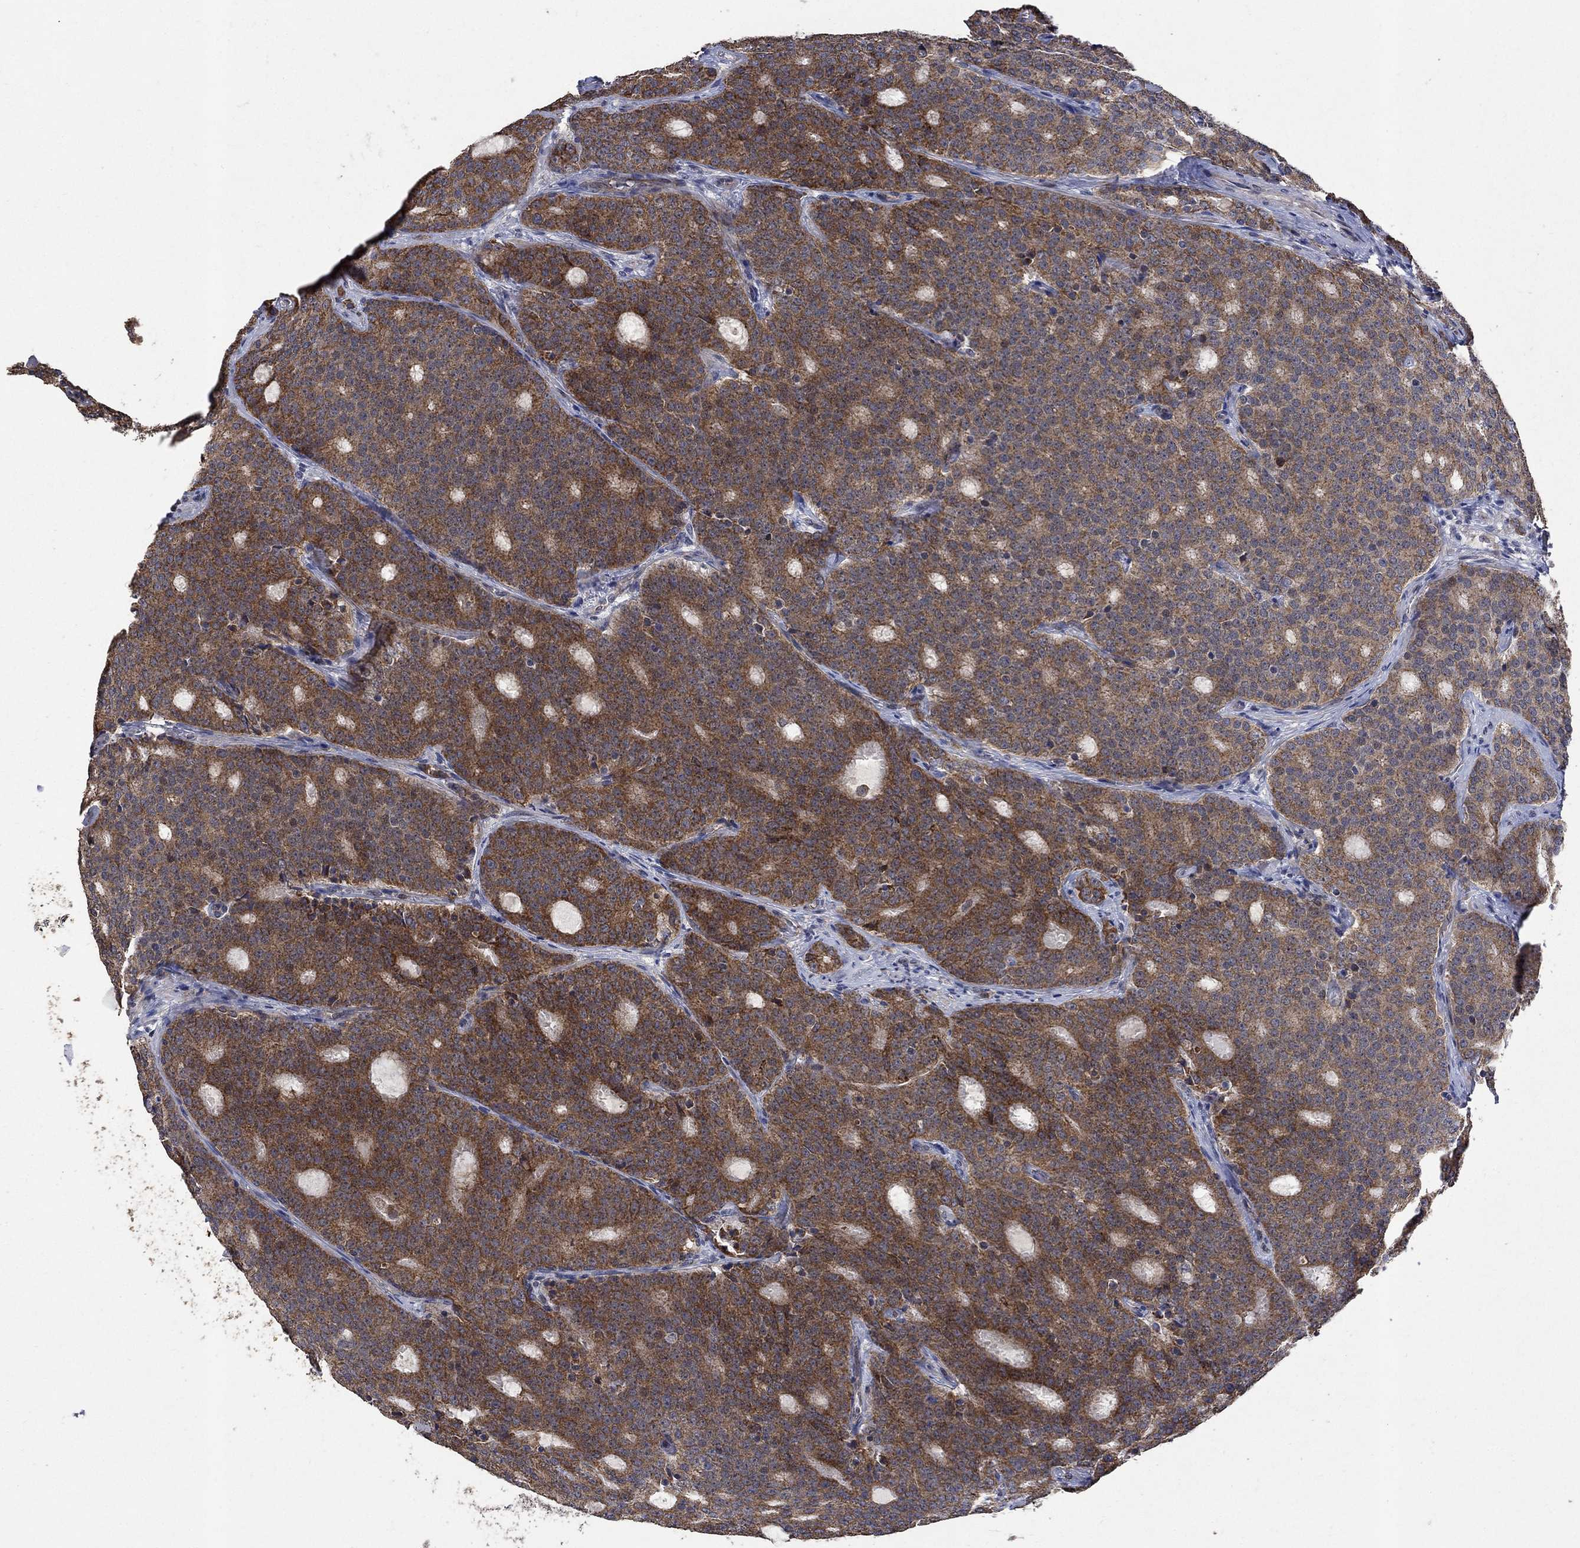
{"staining": {"intensity": "strong", "quantity": ">75%", "location": "cytoplasmic/membranous"}, "tissue": "prostate cancer", "cell_type": "Tumor cells", "image_type": "cancer", "snomed": [{"axis": "morphology", "description": "Adenocarcinoma, NOS"}, {"axis": "topography", "description": "Prostate"}], "caption": "The histopathology image shows staining of prostate cancer (adenocarcinoma), revealing strong cytoplasmic/membranous protein staining (brown color) within tumor cells. (Stains: DAB (3,3'-diaminobenzidine) in brown, nuclei in blue, Microscopy: brightfield microscopy at high magnification).", "gene": "ANKRA2", "patient": {"sex": "male", "age": 71}}